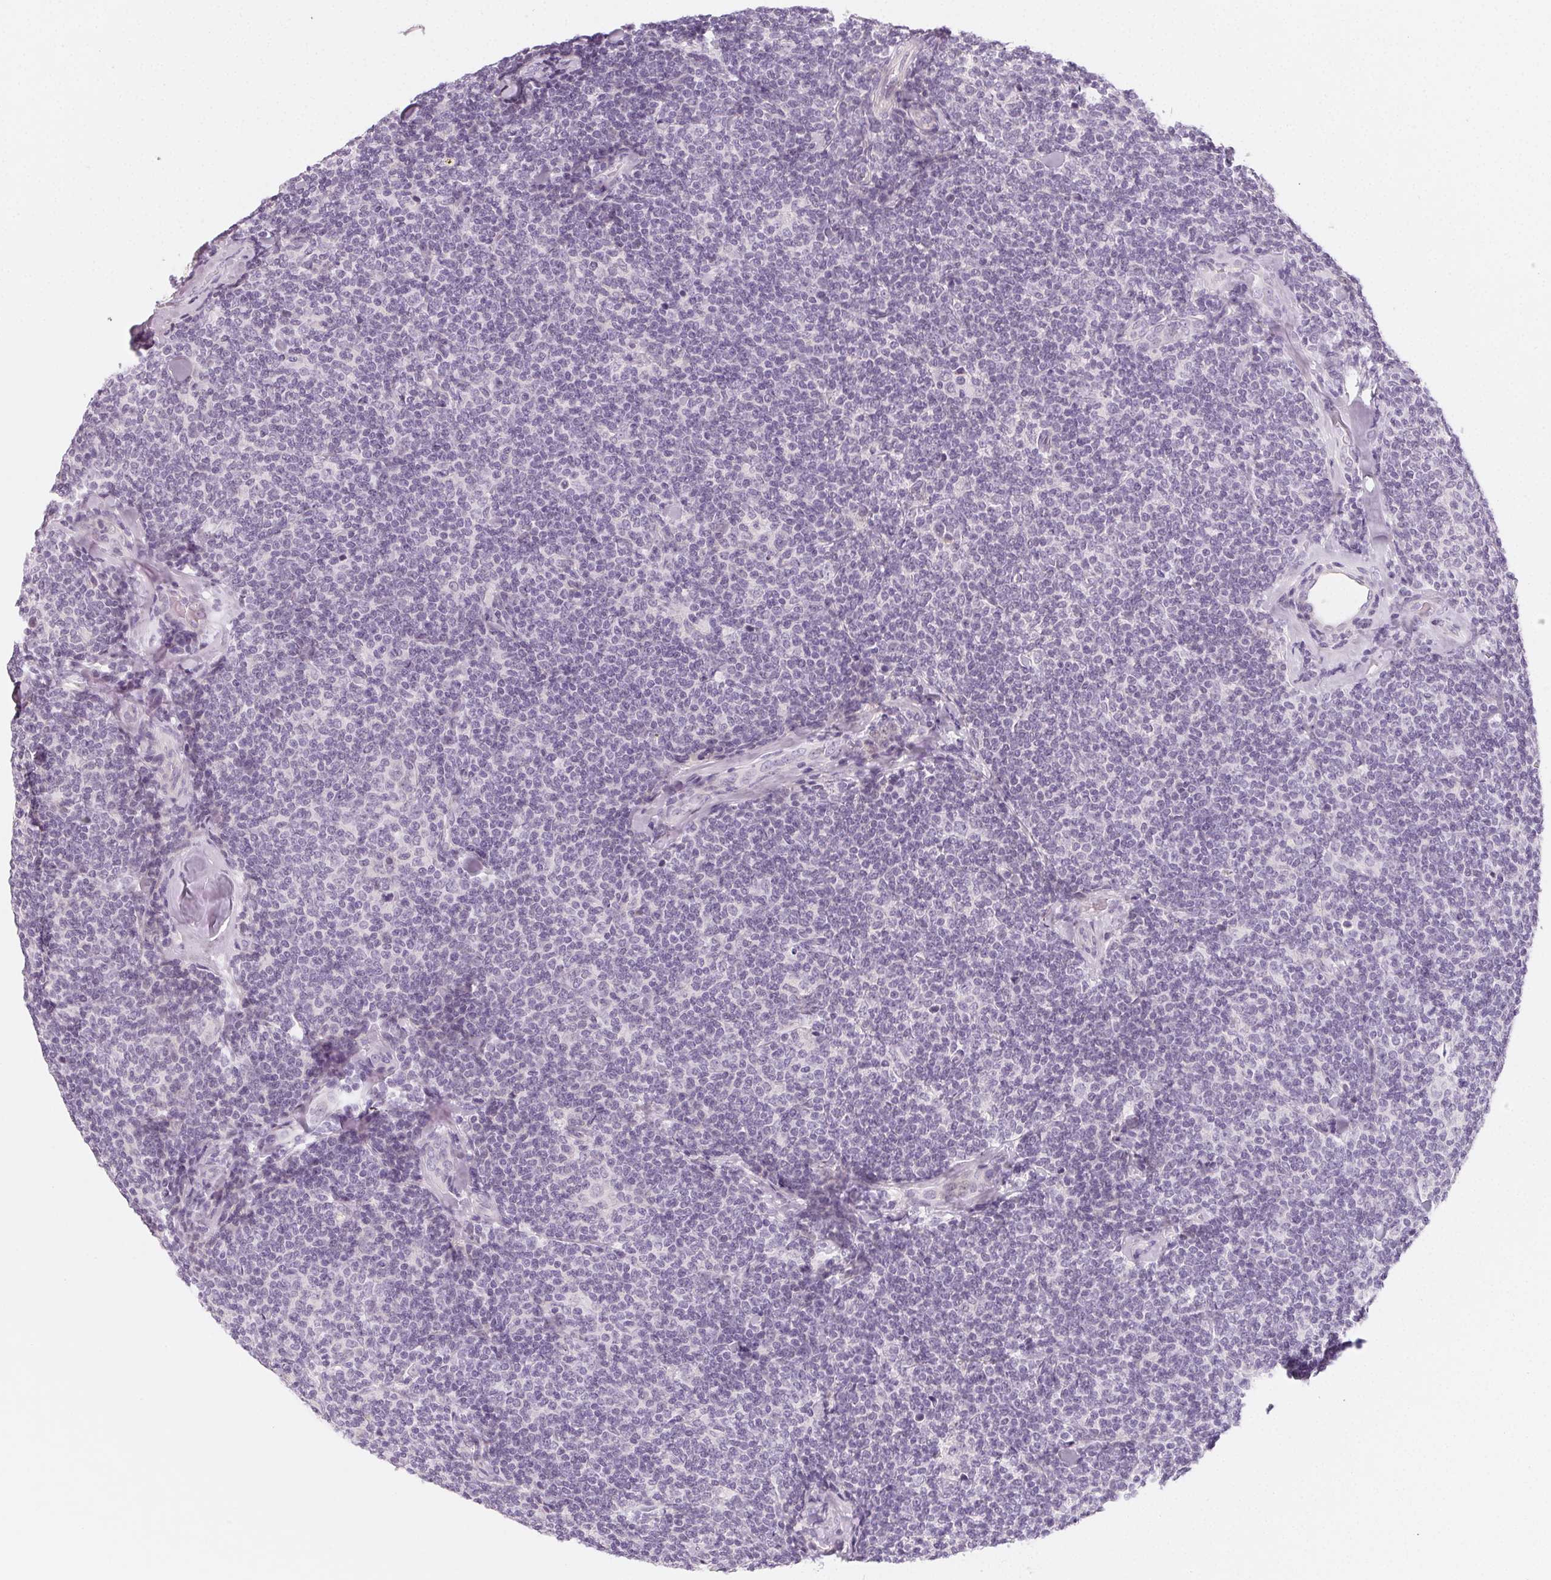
{"staining": {"intensity": "negative", "quantity": "none", "location": "none"}, "tissue": "lymphoma", "cell_type": "Tumor cells", "image_type": "cancer", "snomed": [{"axis": "morphology", "description": "Malignant lymphoma, non-Hodgkin's type, Low grade"}, {"axis": "topography", "description": "Lymph node"}], "caption": "This is an immunohistochemistry image of lymphoma. There is no staining in tumor cells.", "gene": "SH3GL2", "patient": {"sex": "female", "age": 56}}